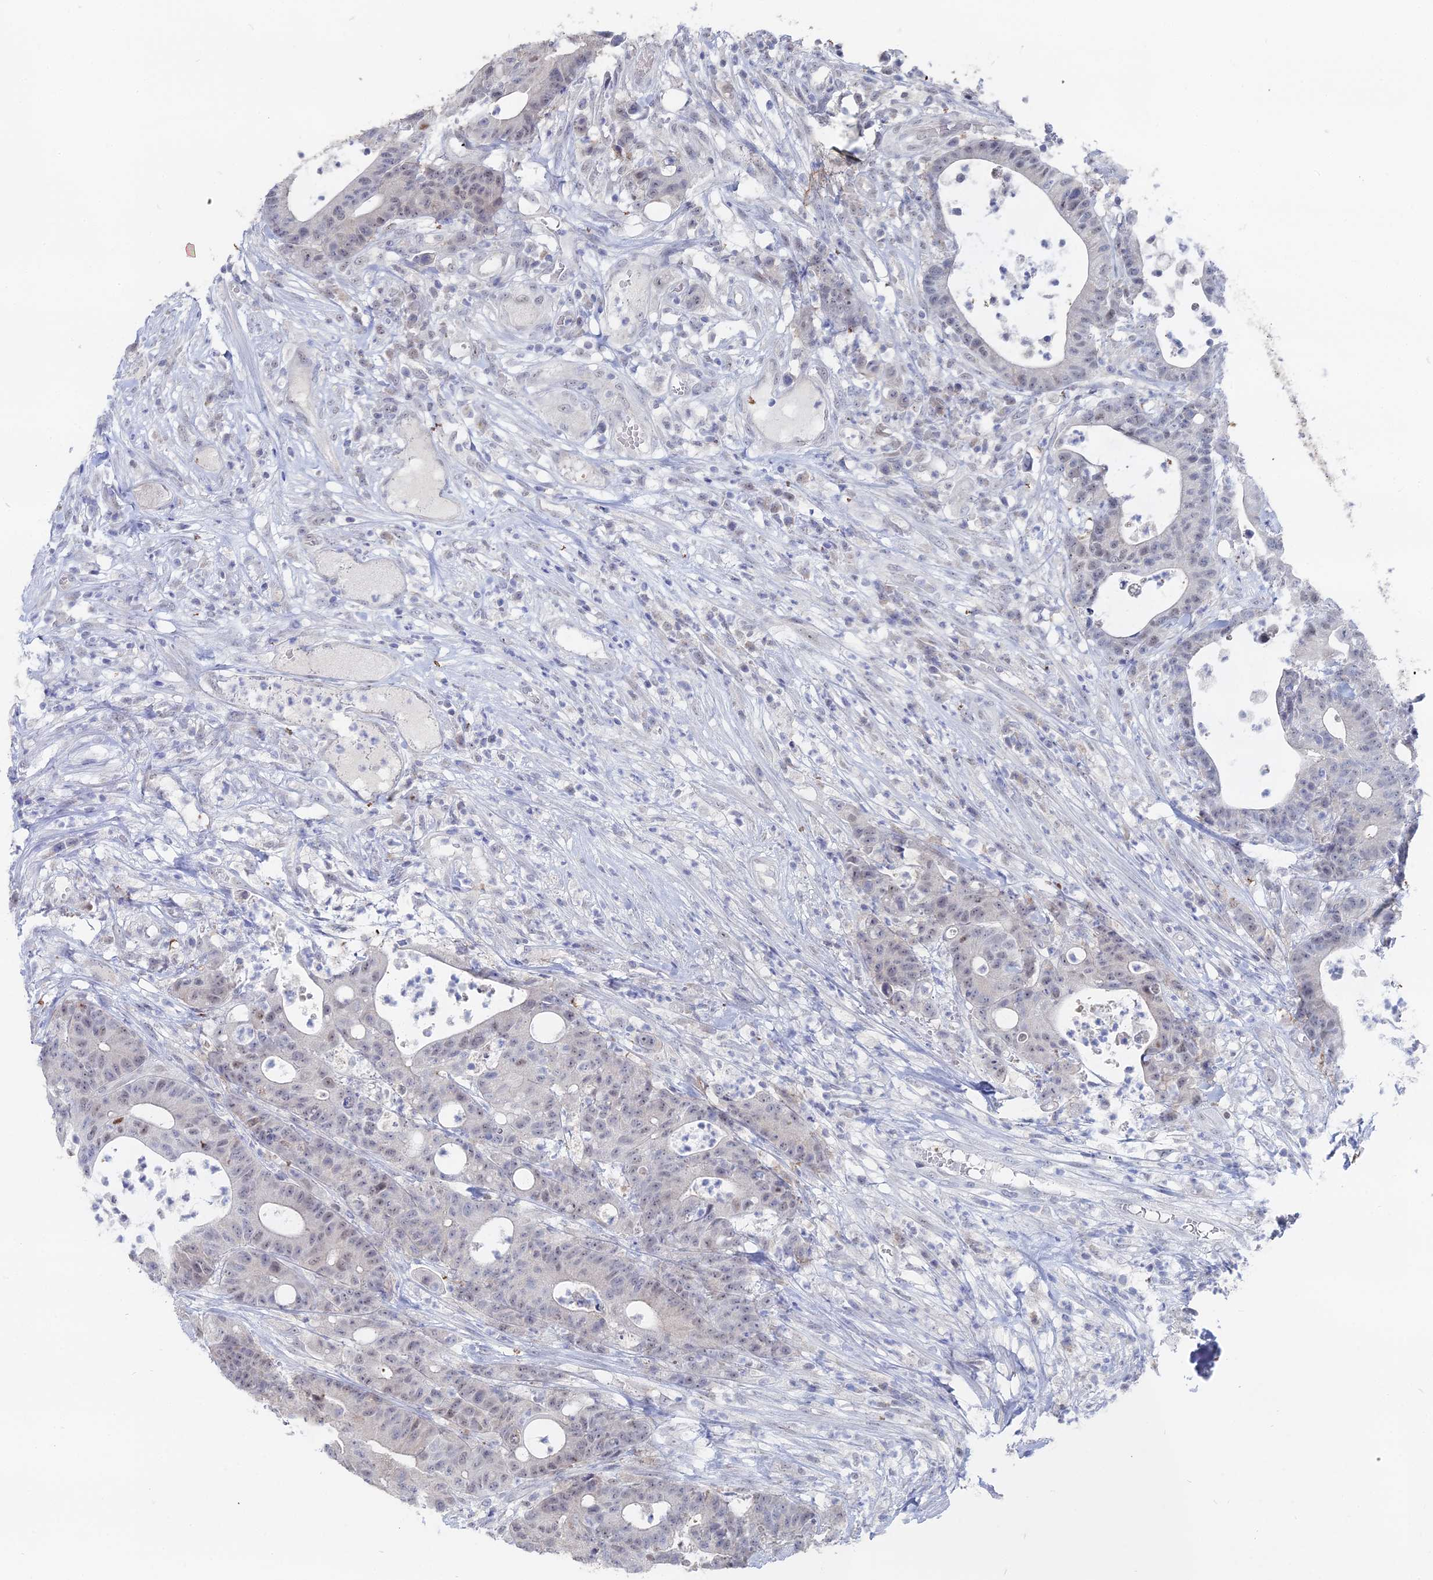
{"staining": {"intensity": "weak", "quantity": "25%-75%", "location": "nuclear"}, "tissue": "colorectal cancer", "cell_type": "Tumor cells", "image_type": "cancer", "snomed": [{"axis": "morphology", "description": "Adenocarcinoma, NOS"}, {"axis": "topography", "description": "Colon"}], "caption": "A histopathology image of human colorectal cancer (adenocarcinoma) stained for a protein exhibits weak nuclear brown staining in tumor cells.", "gene": "THAP4", "patient": {"sex": "female", "age": 84}}